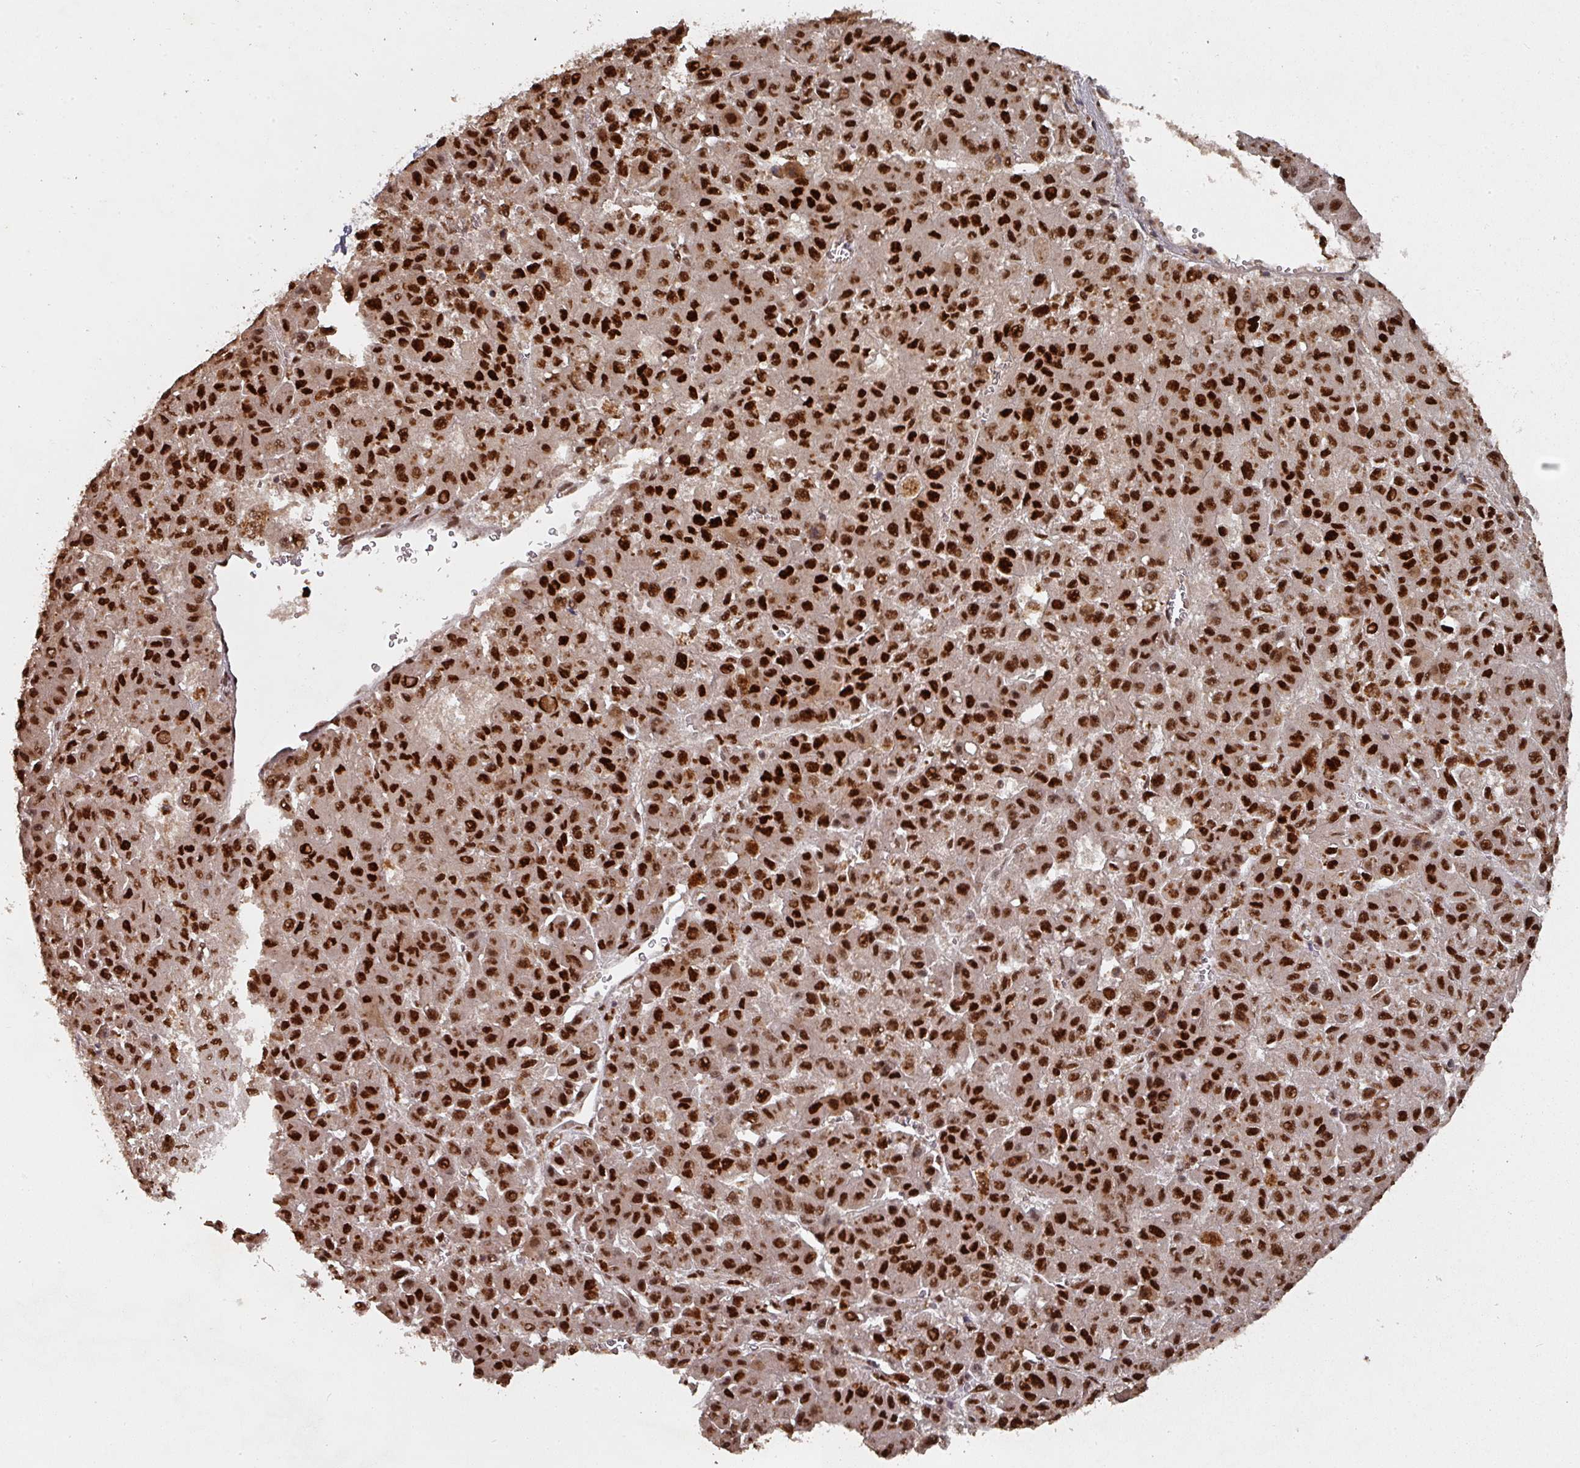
{"staining": {"intensity": "strong", "quantity": ">75%", "location": "nuclear"}, "tissue": "liver cancer", "cell_type": "Tumor cells", "image_type": "cancer", "snomed": [{"axis": "morphology", "description": "Carcinoma, Hepatocellular, NOS"}, {"axis": "topography", "description": "Liver"}], "caption": "A brown stain shows strong nuclear positivity of a protein in hepatocellular carcinoma (liver) tumor cells.", "gene": "MEPCE", "patient": {"sex": "male", "age": 70}}